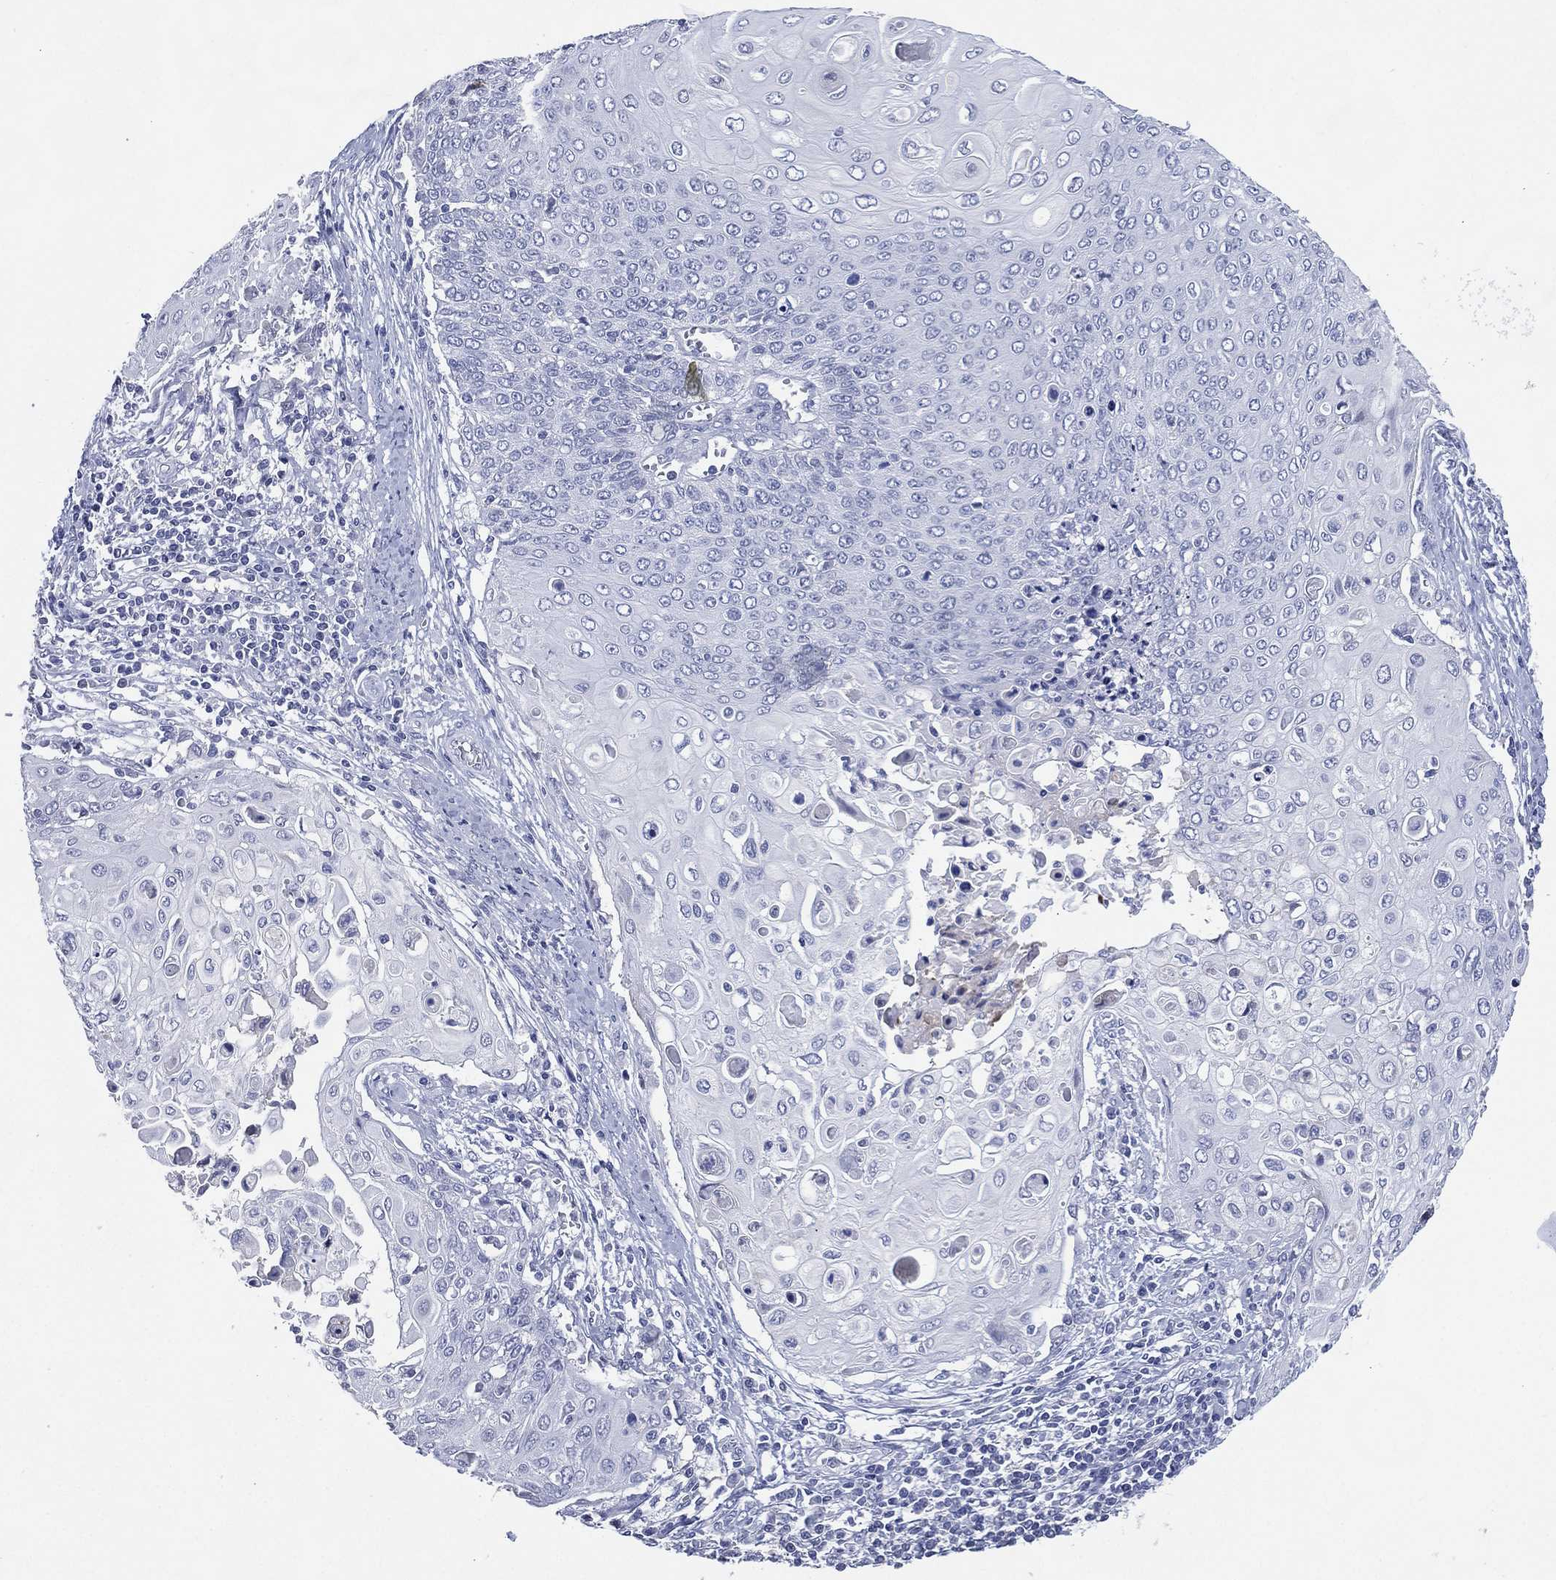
{"staining": {"intensity": "negative", "quantity": "none", "location": "none"}, "tissue": "cervical cancer", "cell_type": "Tumor cells", "image_type": "cancer", "snomed": [{"axis": "morphology", "description": "Squamous cell carcinoma, NOS"}, {"axis": "topography", "description": "Cervix"}], "caption": "The histopathology image demonstrates no significant expression in tumor cells of cervical squamous cell carcinoma. (Stains: DAB (3,3'-diaminobenzidine) IHC with hematoxylin counter stain, Microscopy: brightfield microscopy at high magnification).", "gene": "TMEM247", "patient": {"sex": "female", "age": 39}}